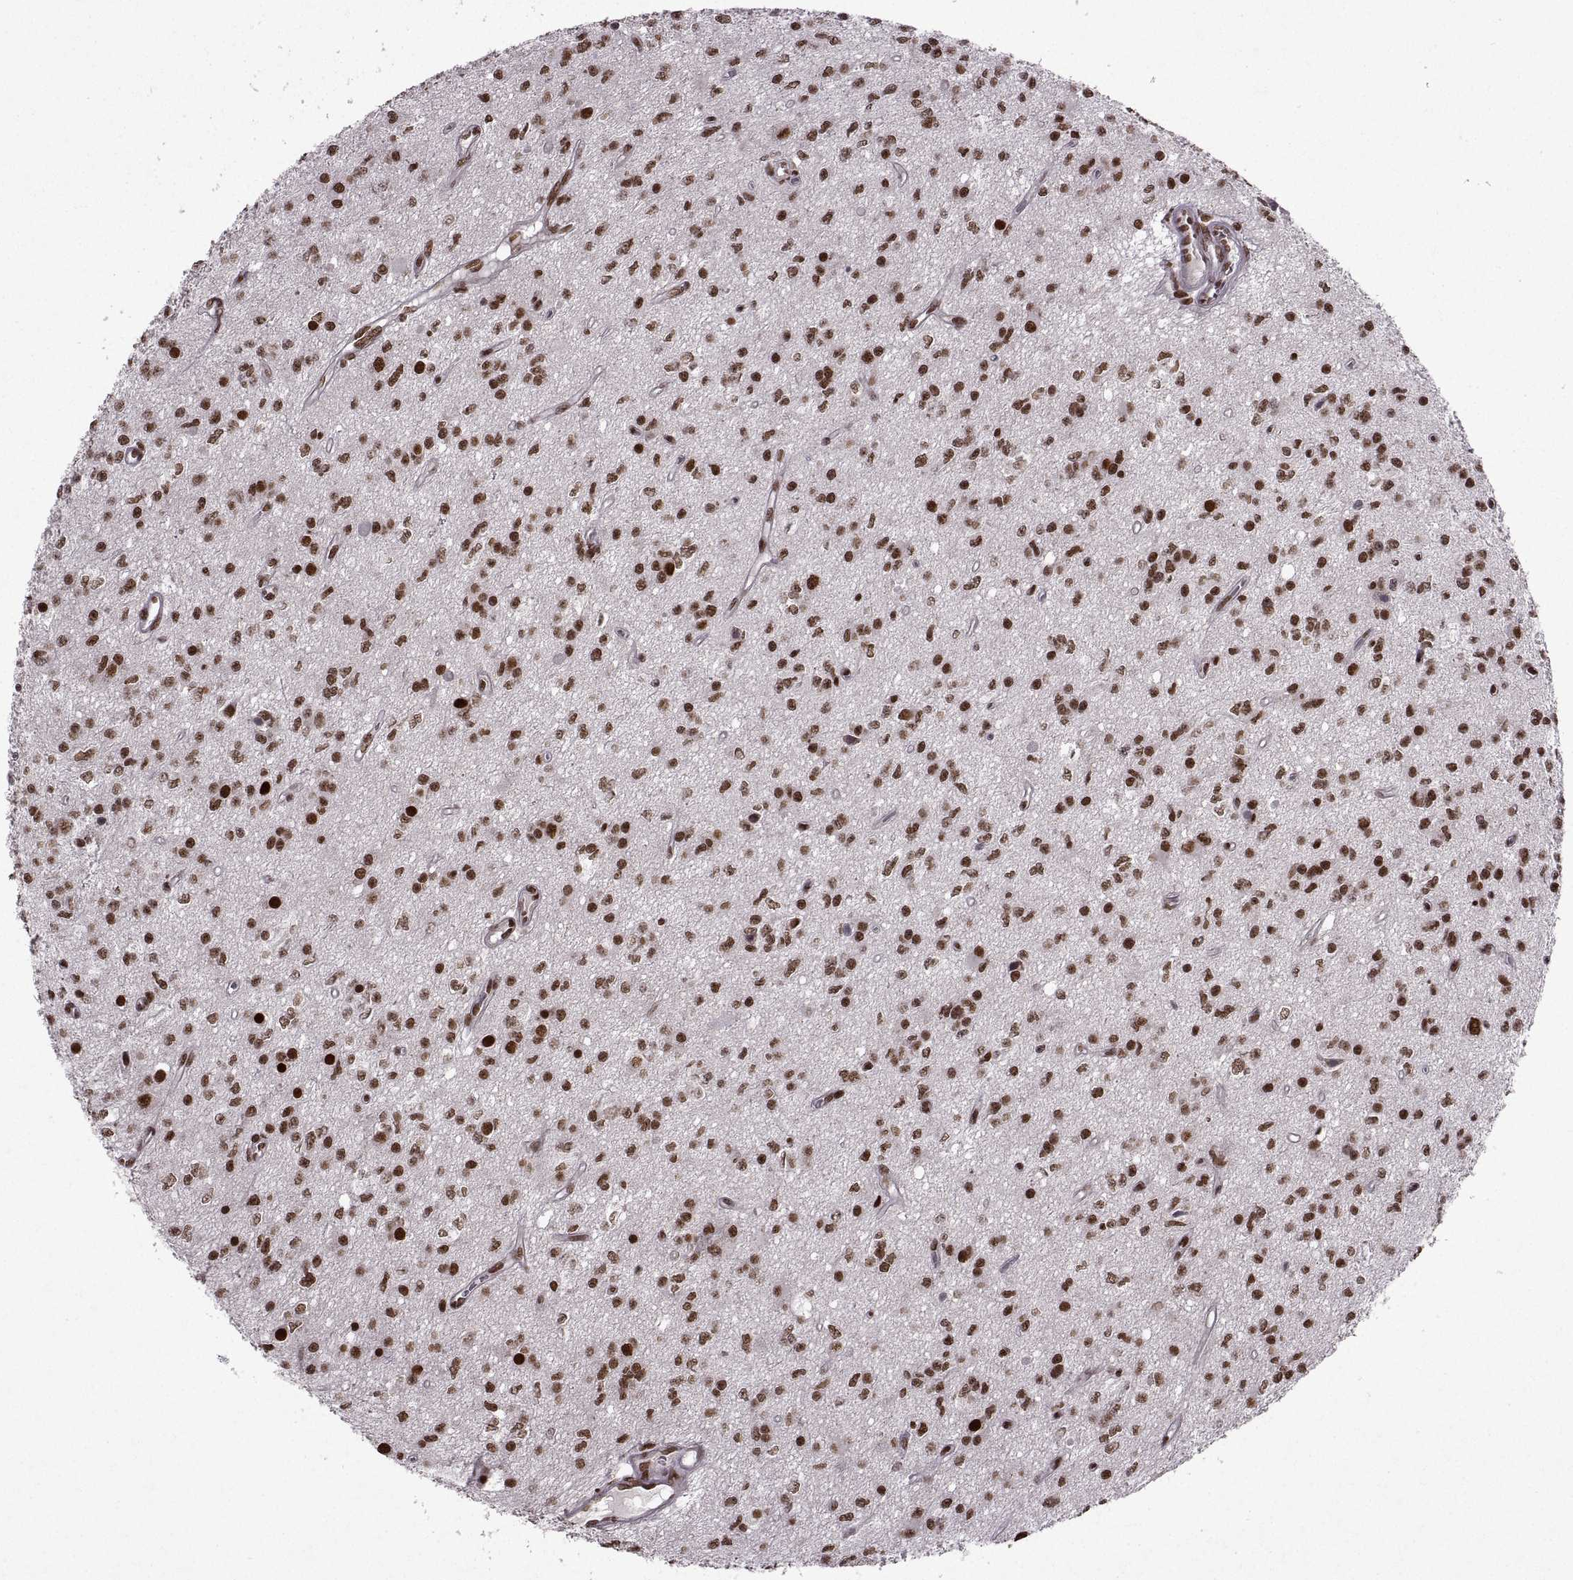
{"staining": {"intensity": "strong", "quantity": ">75%", "location": "nuclear"}, "tissue": "glioma", "cell_type": "Tumor cells", "image_type": "cancer", "snomed": [{"axis": "morphology", "description": "Glioma, malignant, Low grade"}, {"axis": "topography", "description": "Brain"}], "caption": "Tumor cells reveal high levels of strong nuclear positivity in approximately >75% of cells in human glioma.", "gene": "MT1E", "patient": {"sex": "female", "age": 45}}